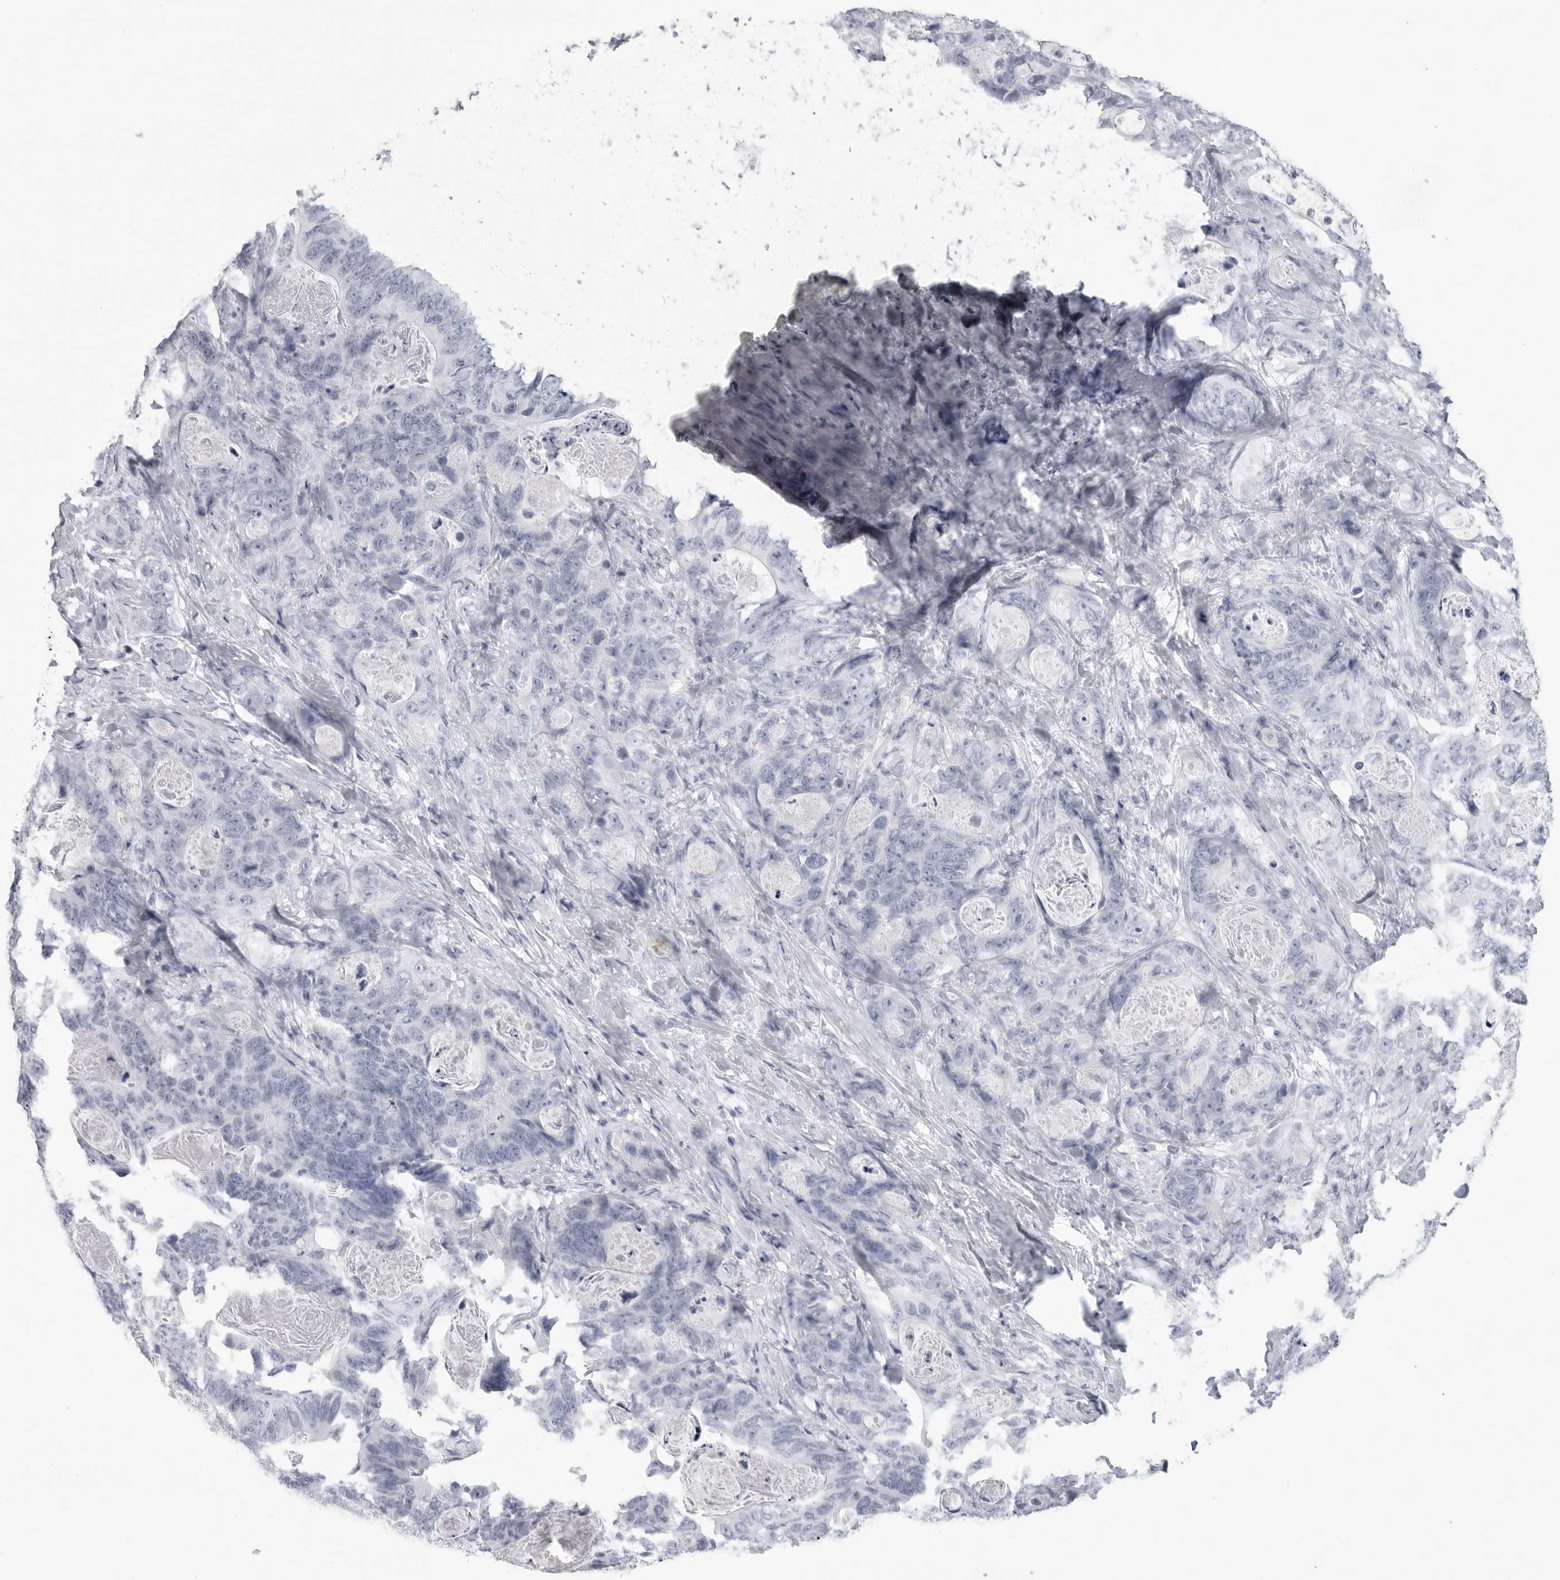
{"staining": {"intensity": "negative", "quantity": "none", "location": "none"}, "tissue": "stomach cancer", "cell_type": "Tumor cells", "image_type": "cancer", "snomed": [{"axis": "morphology", "description": "Normal tissue, NOS"}, {"axis": "morphology", "description": "Adenocarcinoma, NOS"}, {"axis": "topography", "description": "Stomach"}], "caption": "Human stomach cancer (adenocarcinoma) stained for a protein using immunohistochemistry (IHC) reveals no staining in tumor cells.", "gene": "LY6D", "patient": {"sex": "female", "age": 89}}